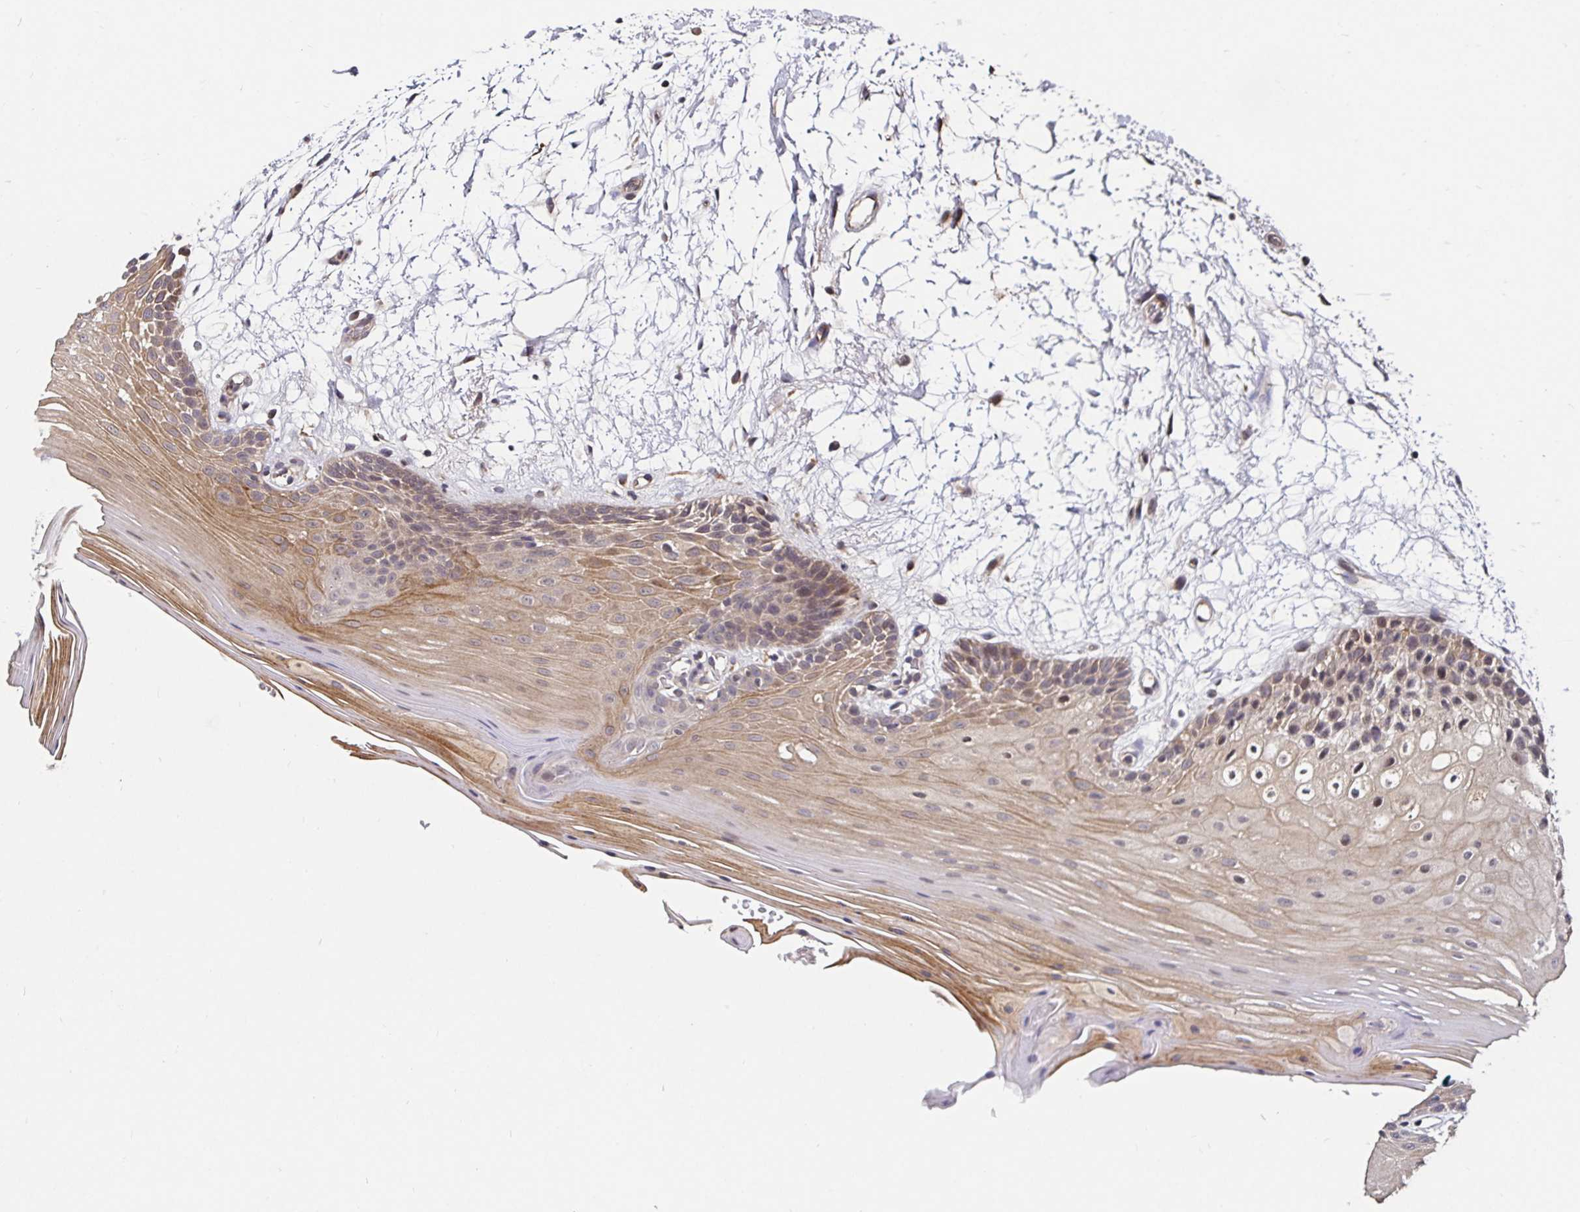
{"staining": {"intensity": "moderate", "quantity": "25%-75%", "location": "cytoplasmic/membranous"}, "tissue": "oral mucosa", "cell_type": "Squamous epithelial cells", "image_type": "normal", "snomed": [{"axis": "morphology", "description": "Normal tissue, NOS"}, {"axis": "morphology", "description": "Squamous cell carcinoma, NOS"}, {"axis": "topography", "description": "Oral tissue"}, {"axis": "topography", "description": "Tounge, NOS"}, {"axis": "topography", "description": "Head-Neck"}], "caption": "Brown immunohistochemical staining in unremarkable human oral mucosa demonstrates moderate cytoplasmic/membranous expression in about 25%-75% of squamous epithelial cells. (brown staining indicates protein expression, while blue staining denotes nuclei).", "gene": "SMYD3", "patient": {"sex": "male", "age": 62}}